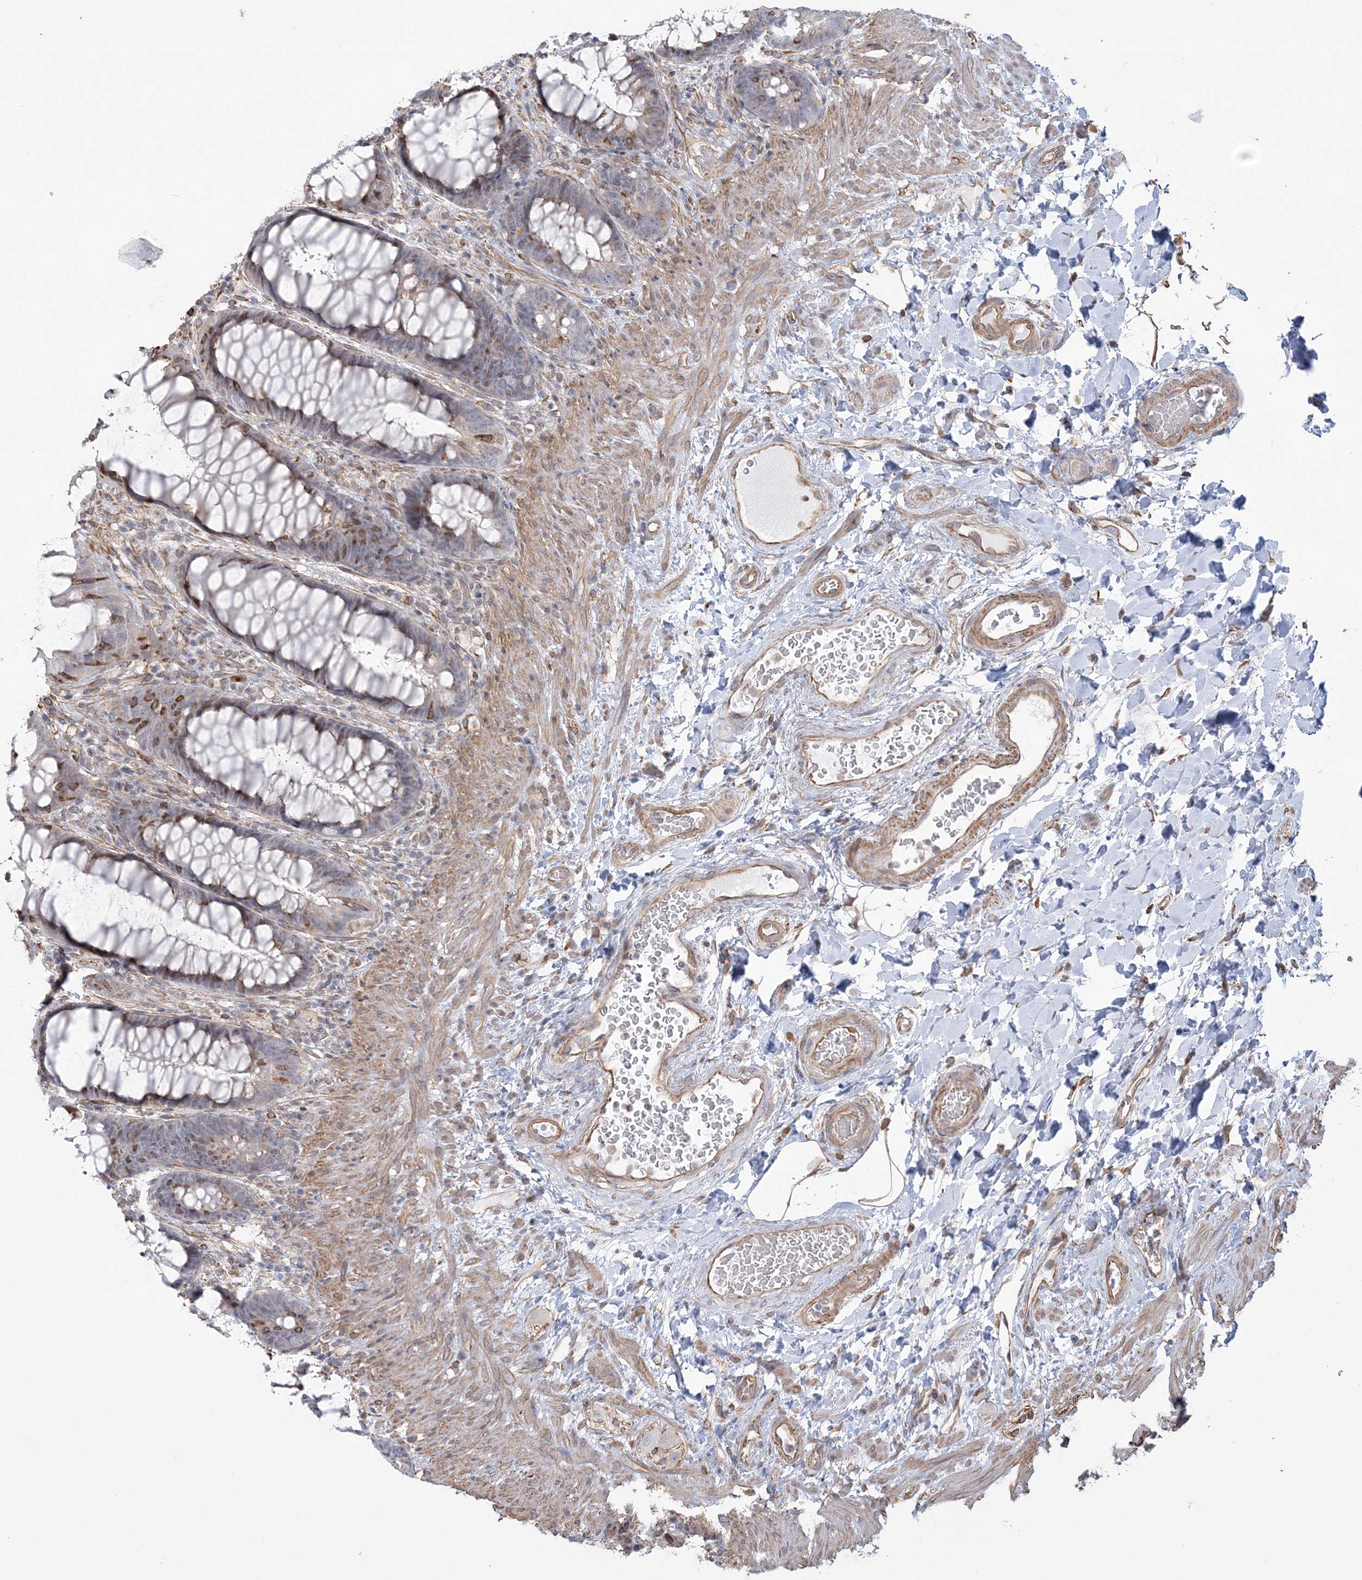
{"staining": {"intensity": "moderate", "quantity": "<25%", "location": "cytoplasmic/membranous"}, "tissue": "rectum", "cell_type": "Glandular cells", "image_type": "normal", "snomed": [{"axis": "morphology", "description": "Normal tissue, NOS"}, {"axis": "topography", "description": "Rectum"}], "caption": "Immunohistochemistry image of benign rectum stained for a protein (brown), which reveals low levels of moderate cytoplasmic/membranous positivity in approximately <25% of glandular cells.", "gene": "ZNF821", "patient": {"sex": "female", "age": 46}}